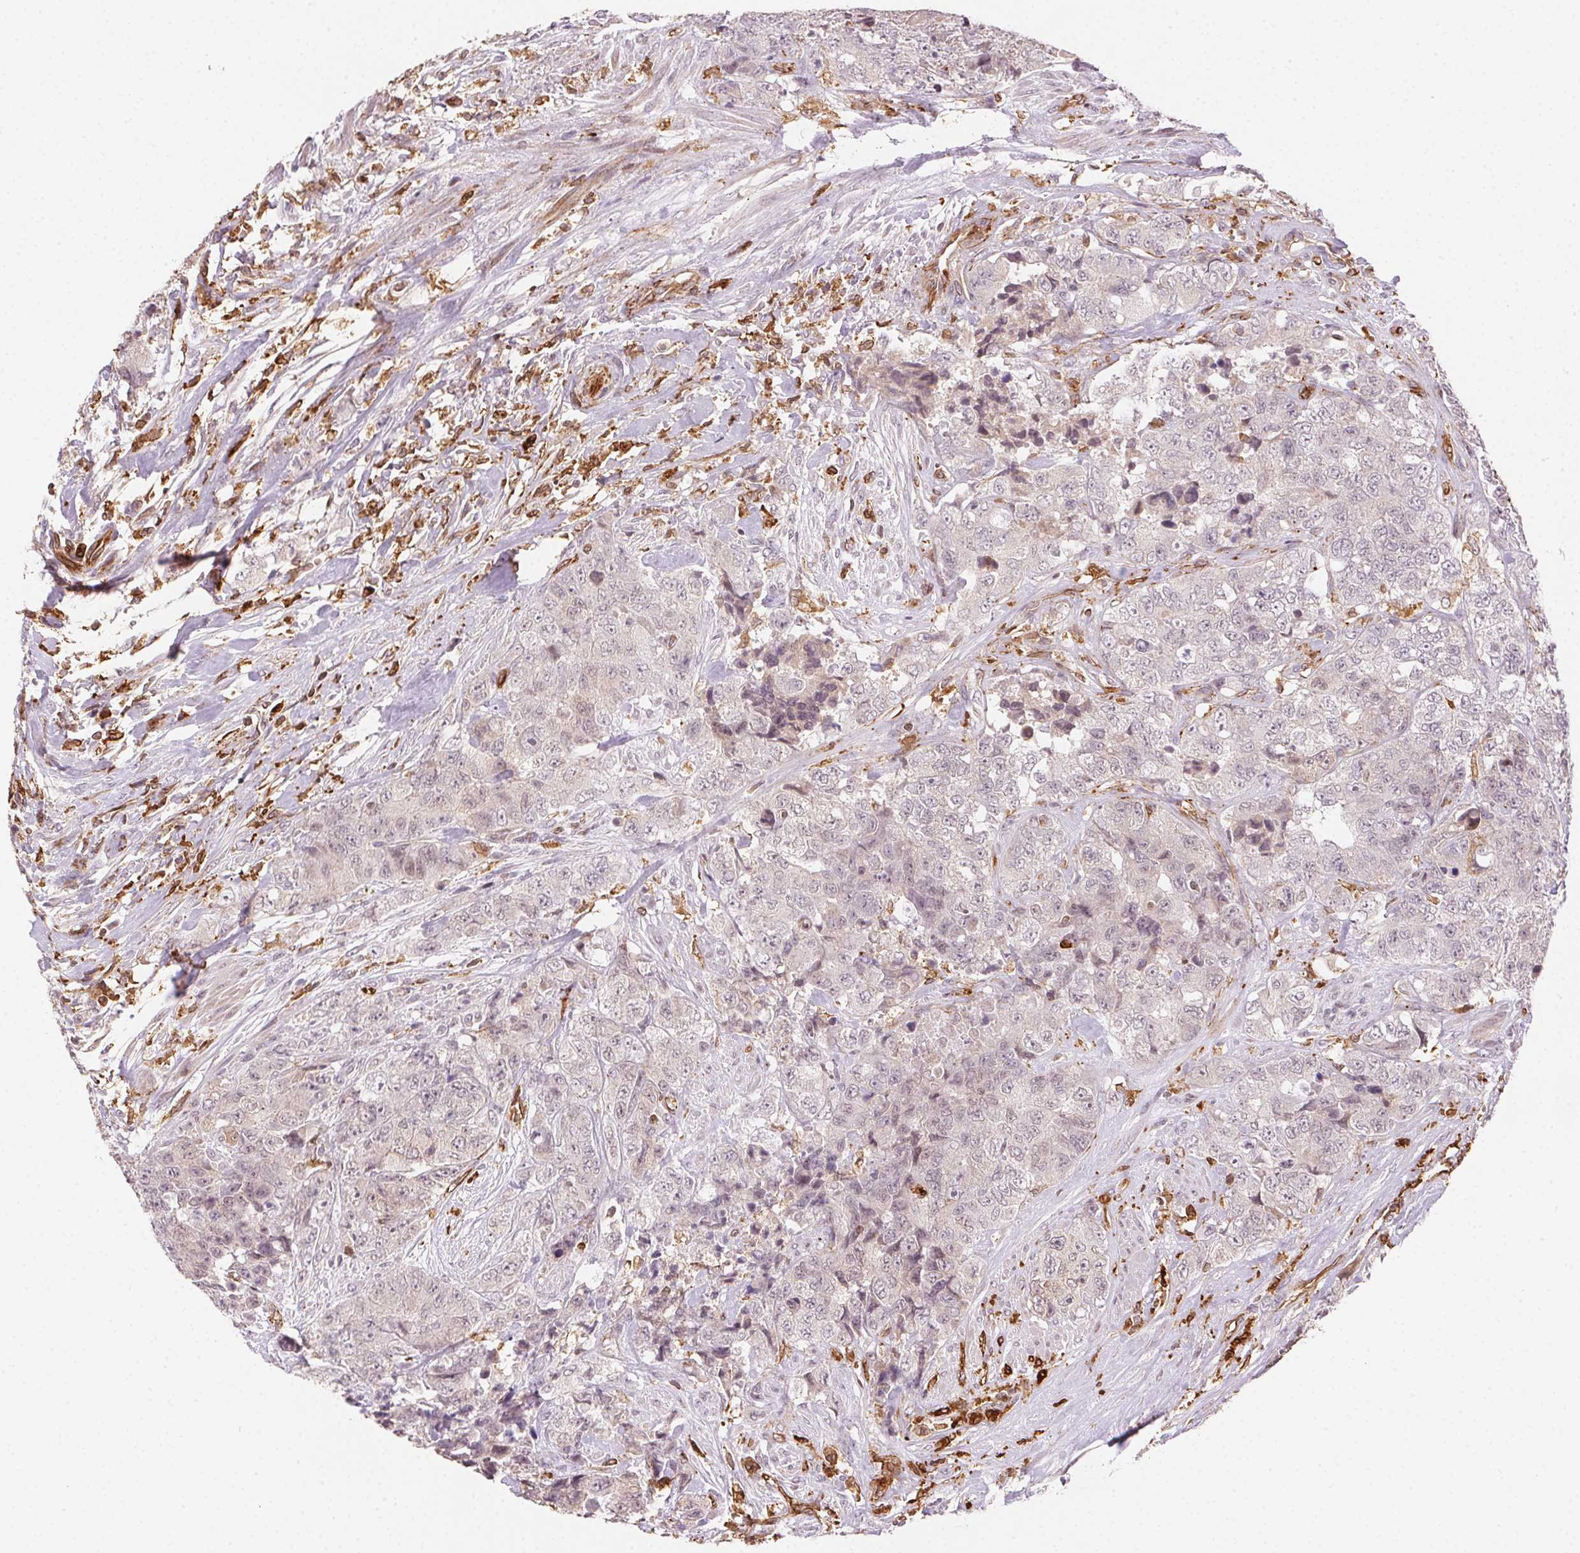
{"staining": {"intensity": "negative", "quantity": "none", "location": "none"}, "tissue": "urothelial cancer", "cell_type": "Tumor cells", "image_type": "cancer", "snomed": [{"axis": "morphology", "description": "Urothelial carcinoma, High grade"}, {"axis": "topography", "description": "Urinary bladder"}], "caption": "DAB immunohistochemical staining of human urothelial cancer demonstrates no significant positivity in tumor cells. (DAB (3,3'-diaminobenzidine) immunohistochemistry visualized using brightfield microscopy, high magnification).", "gene": "RNASET2", "patient": {"sex": "female", "age": 78}}